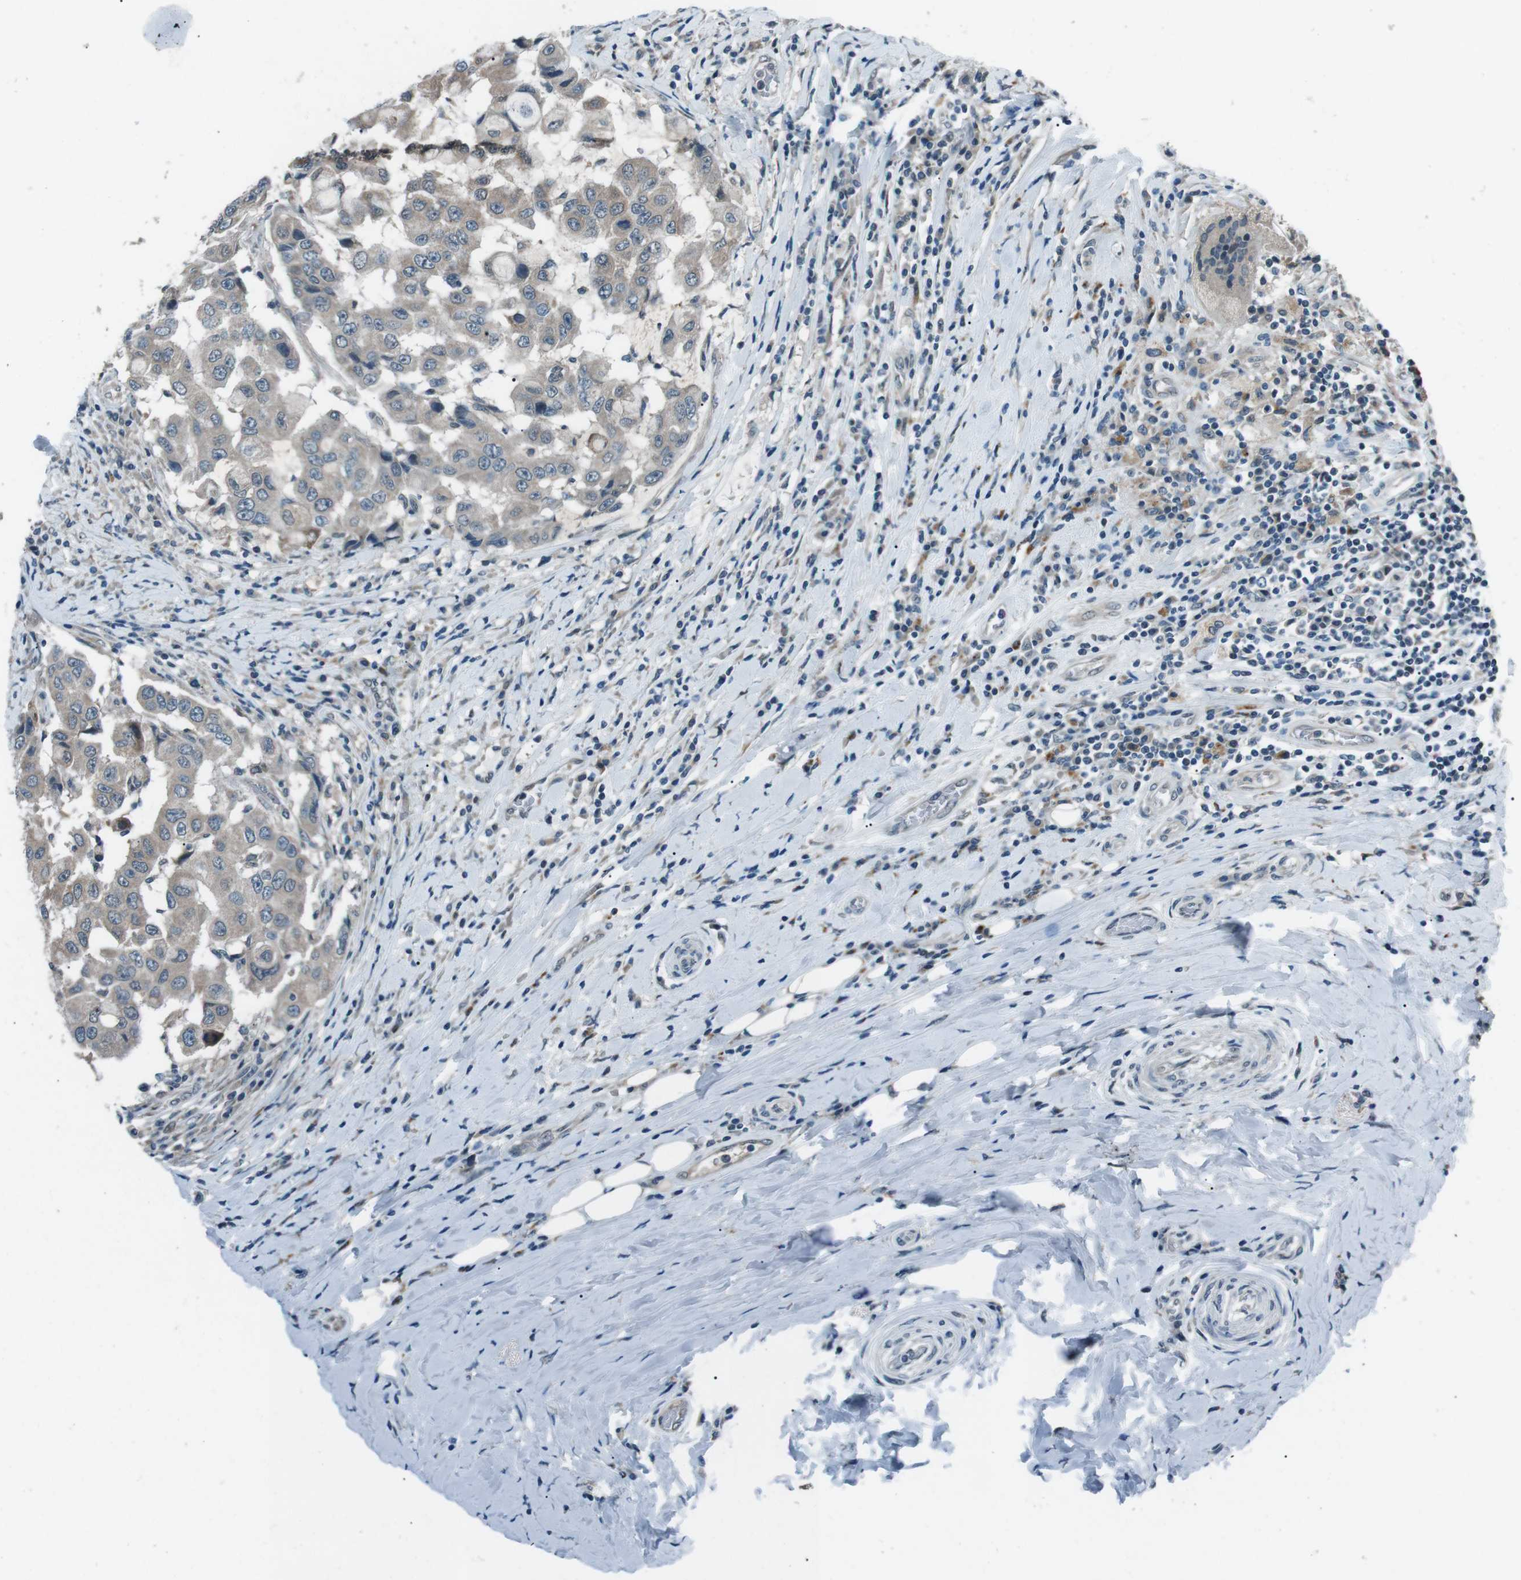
{"staining": {"intensity": "weak", "quantity": "25%-75%", "location": "cytoplasmic/membranous"}, "tissue": "breast cancer", "cell_type": "Tumor cells", "image_type": "cancer", "snomed": [{"axis": "morphology", "description": "Duct carcinoma"}, {"axis": "topography", "description": "Breast"}], "caption": "Immunohistochemistry photomicrograph of neoplastic tissue: human intraductal carcinoma (breast) stained using immunohistochemistry displays low levels of weak protein expression localized specifically in the cytoplasmic/membranous of tumor cells, appearing as a cytoplasmic/membranous brown color.", "gene": "LRIG2", "patient": {"sex": "female", "age": 27}}